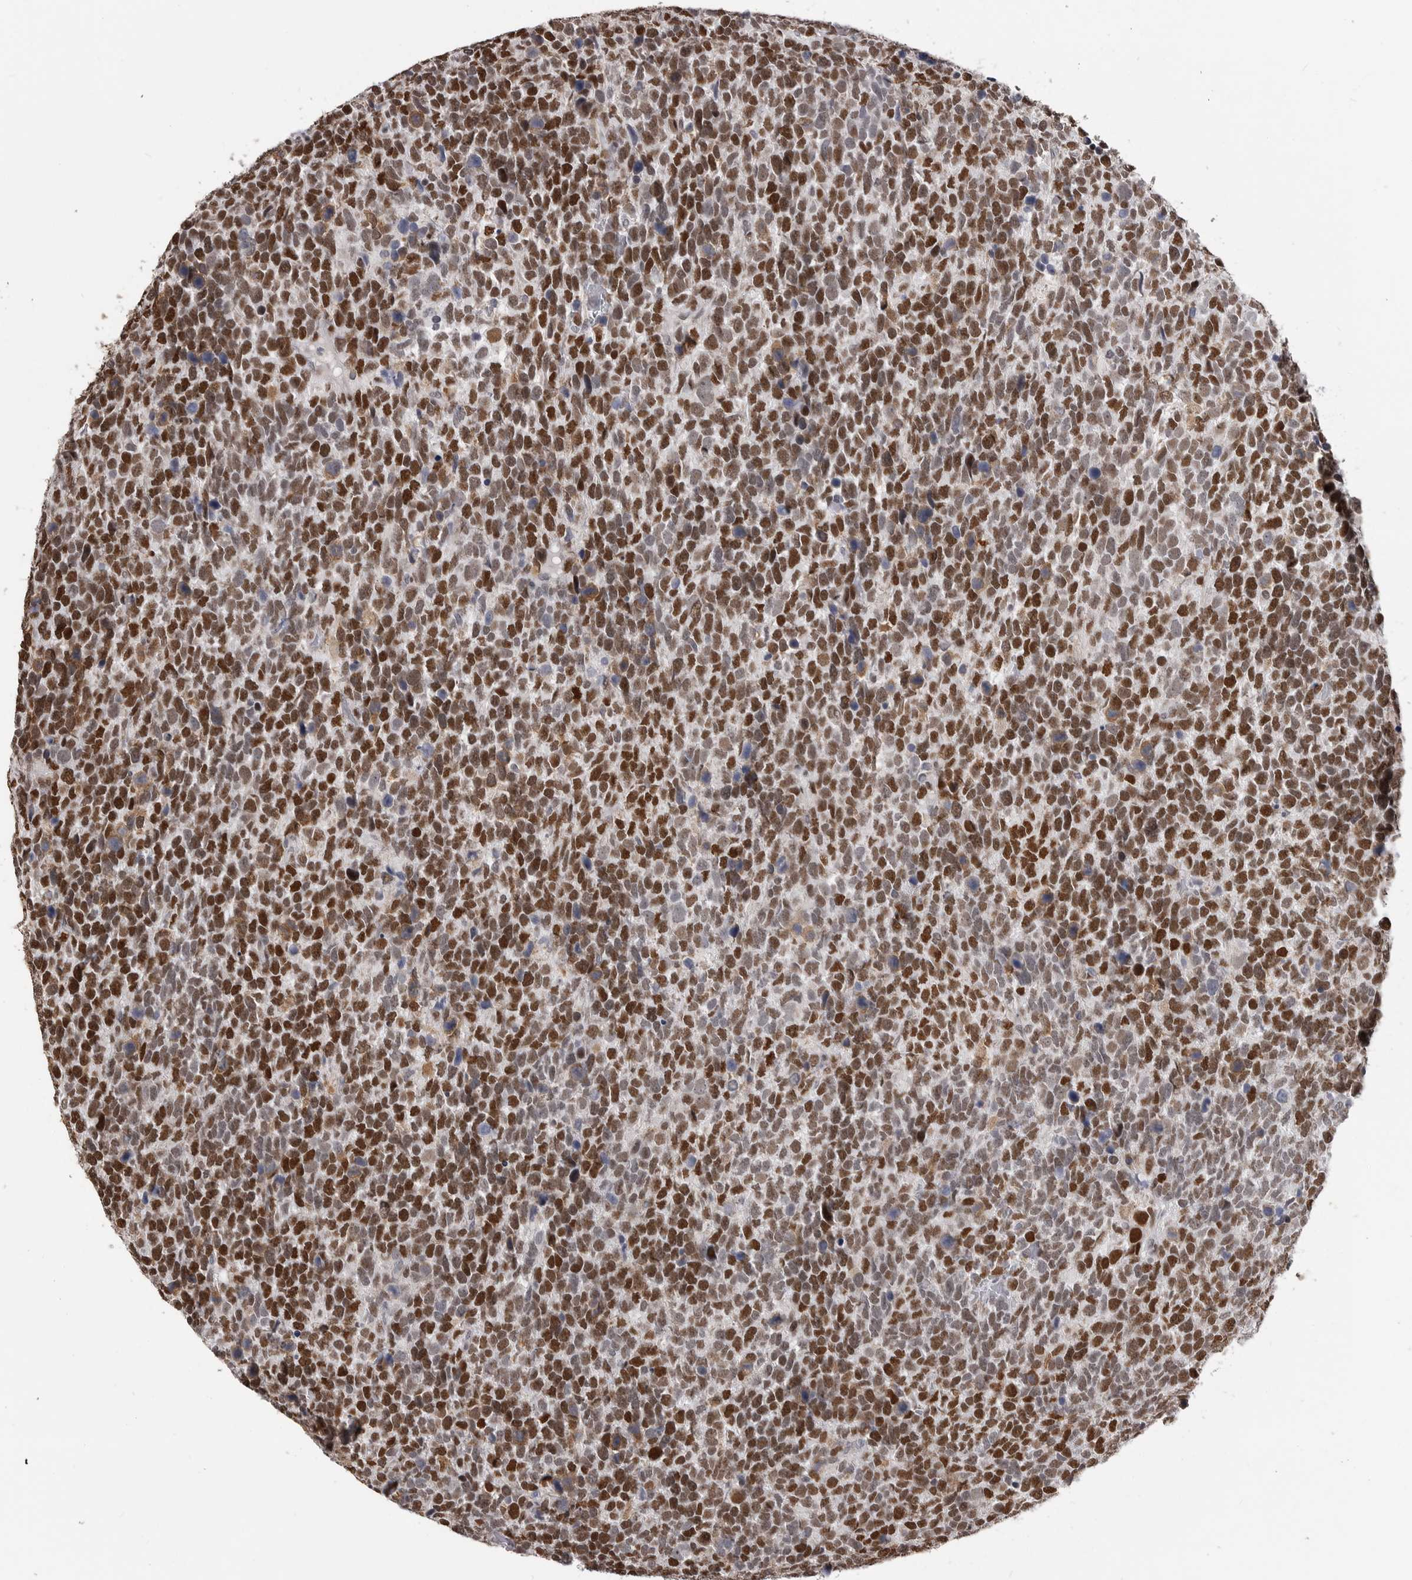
{"staining": {"intensity": "strong", "quantity": ">75%", "location": "nuclear"}, "tissue": "urothelial cancer", "cell_type": "Tumor cells", "image_type": "cancer", "snomed": [{"axis": "morphology", "description": "Urothelial carcinoma, High grade"}, {"axis": "topography", "description": "Urinary bladder"}], "caption": "There is high levels of strong nuclear positivity in tumor cells of urothelial cancer, as demonstrated by immunohistochemical staining (brown color).", "gene": "SMARCC1", "patient": {"sex": "female", "age": 82}}